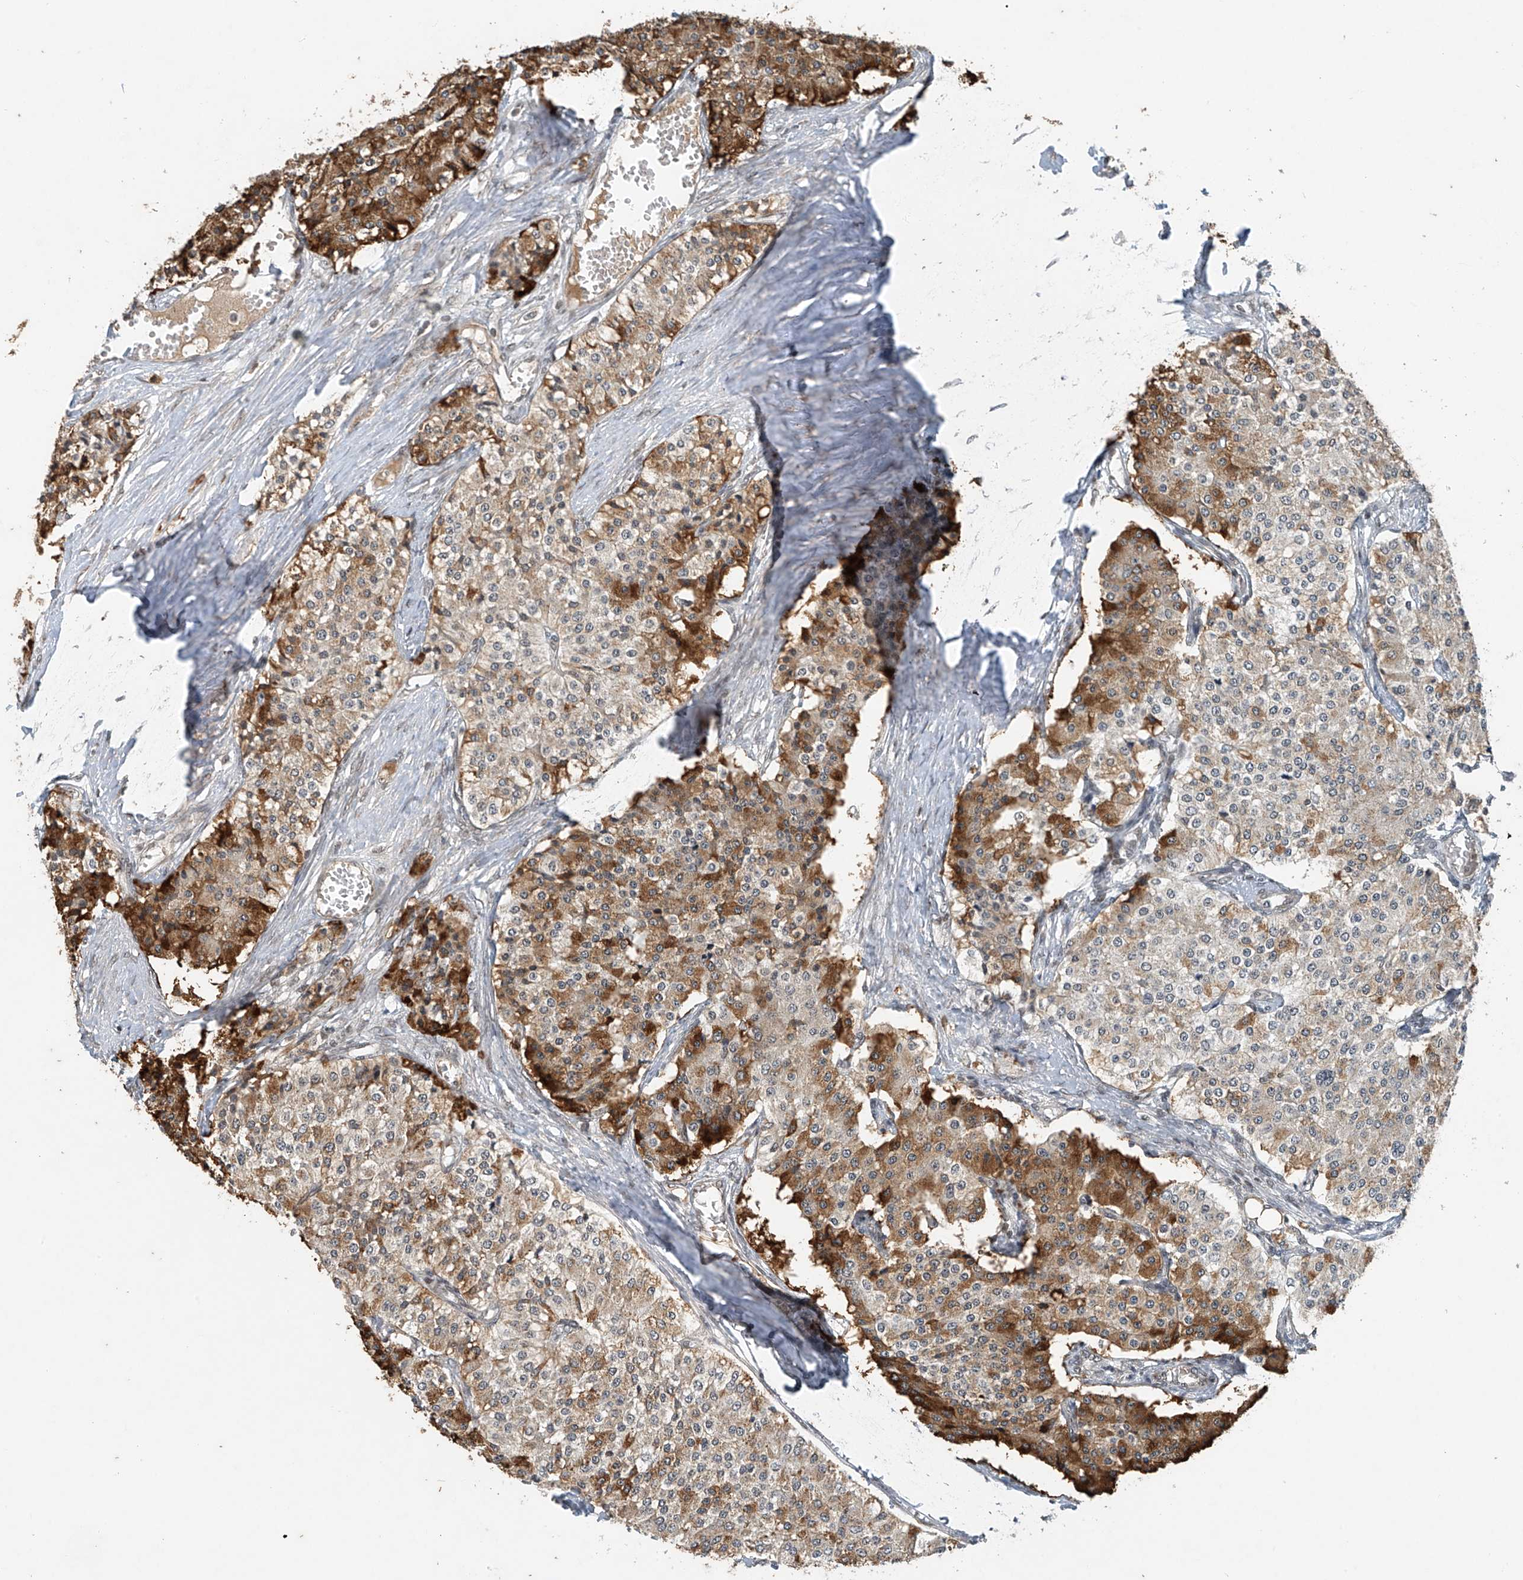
{"staining": {"intensity": "strong", "quantity": "25%-75%", "location": "cytoplasmic/membranous"}, "tissue": "carcinoid", "cell_type": "Tumor cells", "image_type": "cancer", "snomed": [{"axis": "morphology", "description": "Carcinoid, malignant, NOS"}, {"axis": "topography", "description": "Colon"}], "caption": "Malignant carcinoid stained with DAB IHC shows high levels of strong cytoplasmic/membranous expression in about 25%-75% of tumor cells.", "gene": "TAF8", "patient": {"sex": "female", "age": 52}}